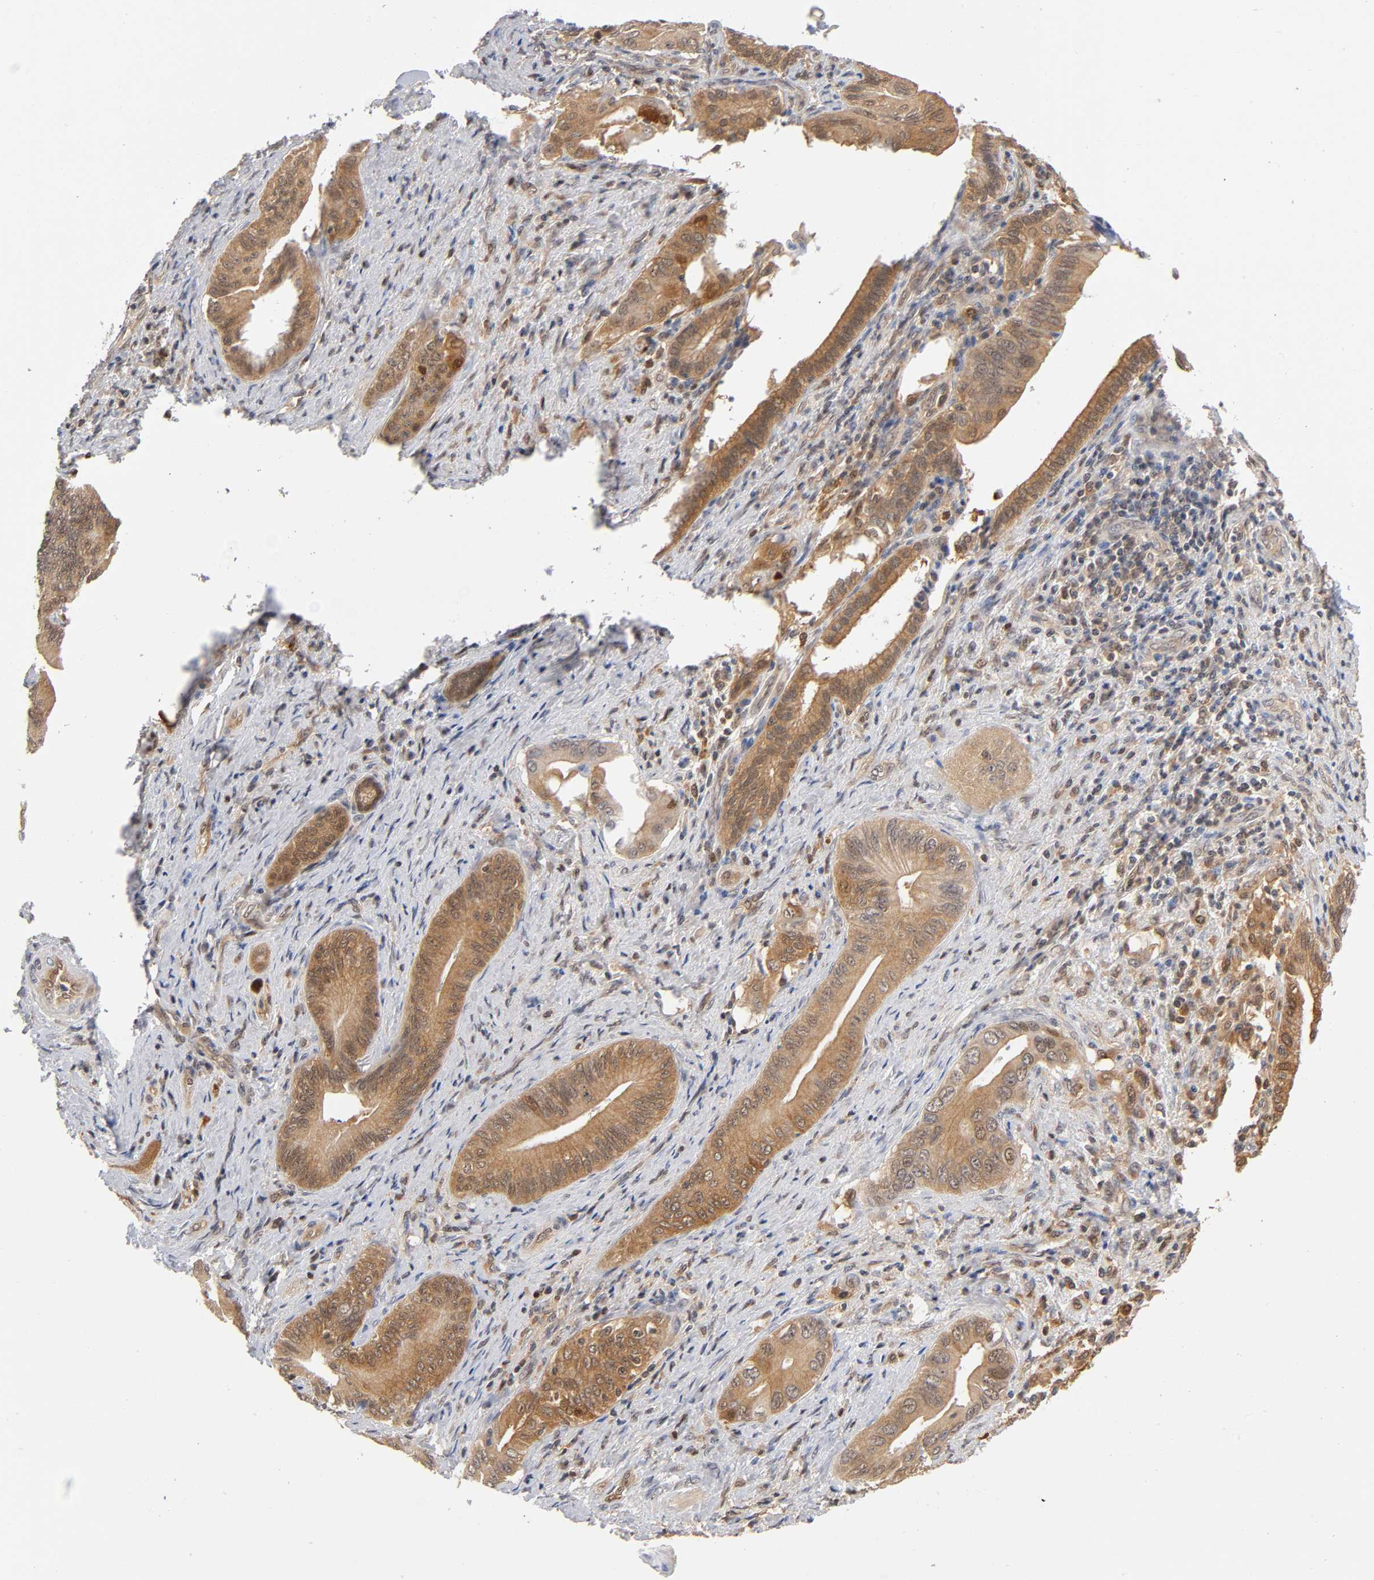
{"staining": {"intensity": "strong", "quantity": ">75%", "location": "cytoplasmic/membranous"}, "tissue": "liver cancer", "cell_type": "Tumor cells", "image_type": "cancer", "snomed": [{"axis": "morphology", "description": "Cholangiocarcinoma"}, {"axis": "topography", "description": "Liver"}], "caption": "Protein expression analysis of liver cancer displays strong cytoplasmic/membranous staining in about >75% of tumor cells. The staining is performed using DAB brown chromogen to label protein expression. The nuclei are counter-stained blue using hematoxylin.", "gene": "DFFB", "patient": {"sex": "male", "age": 58}}